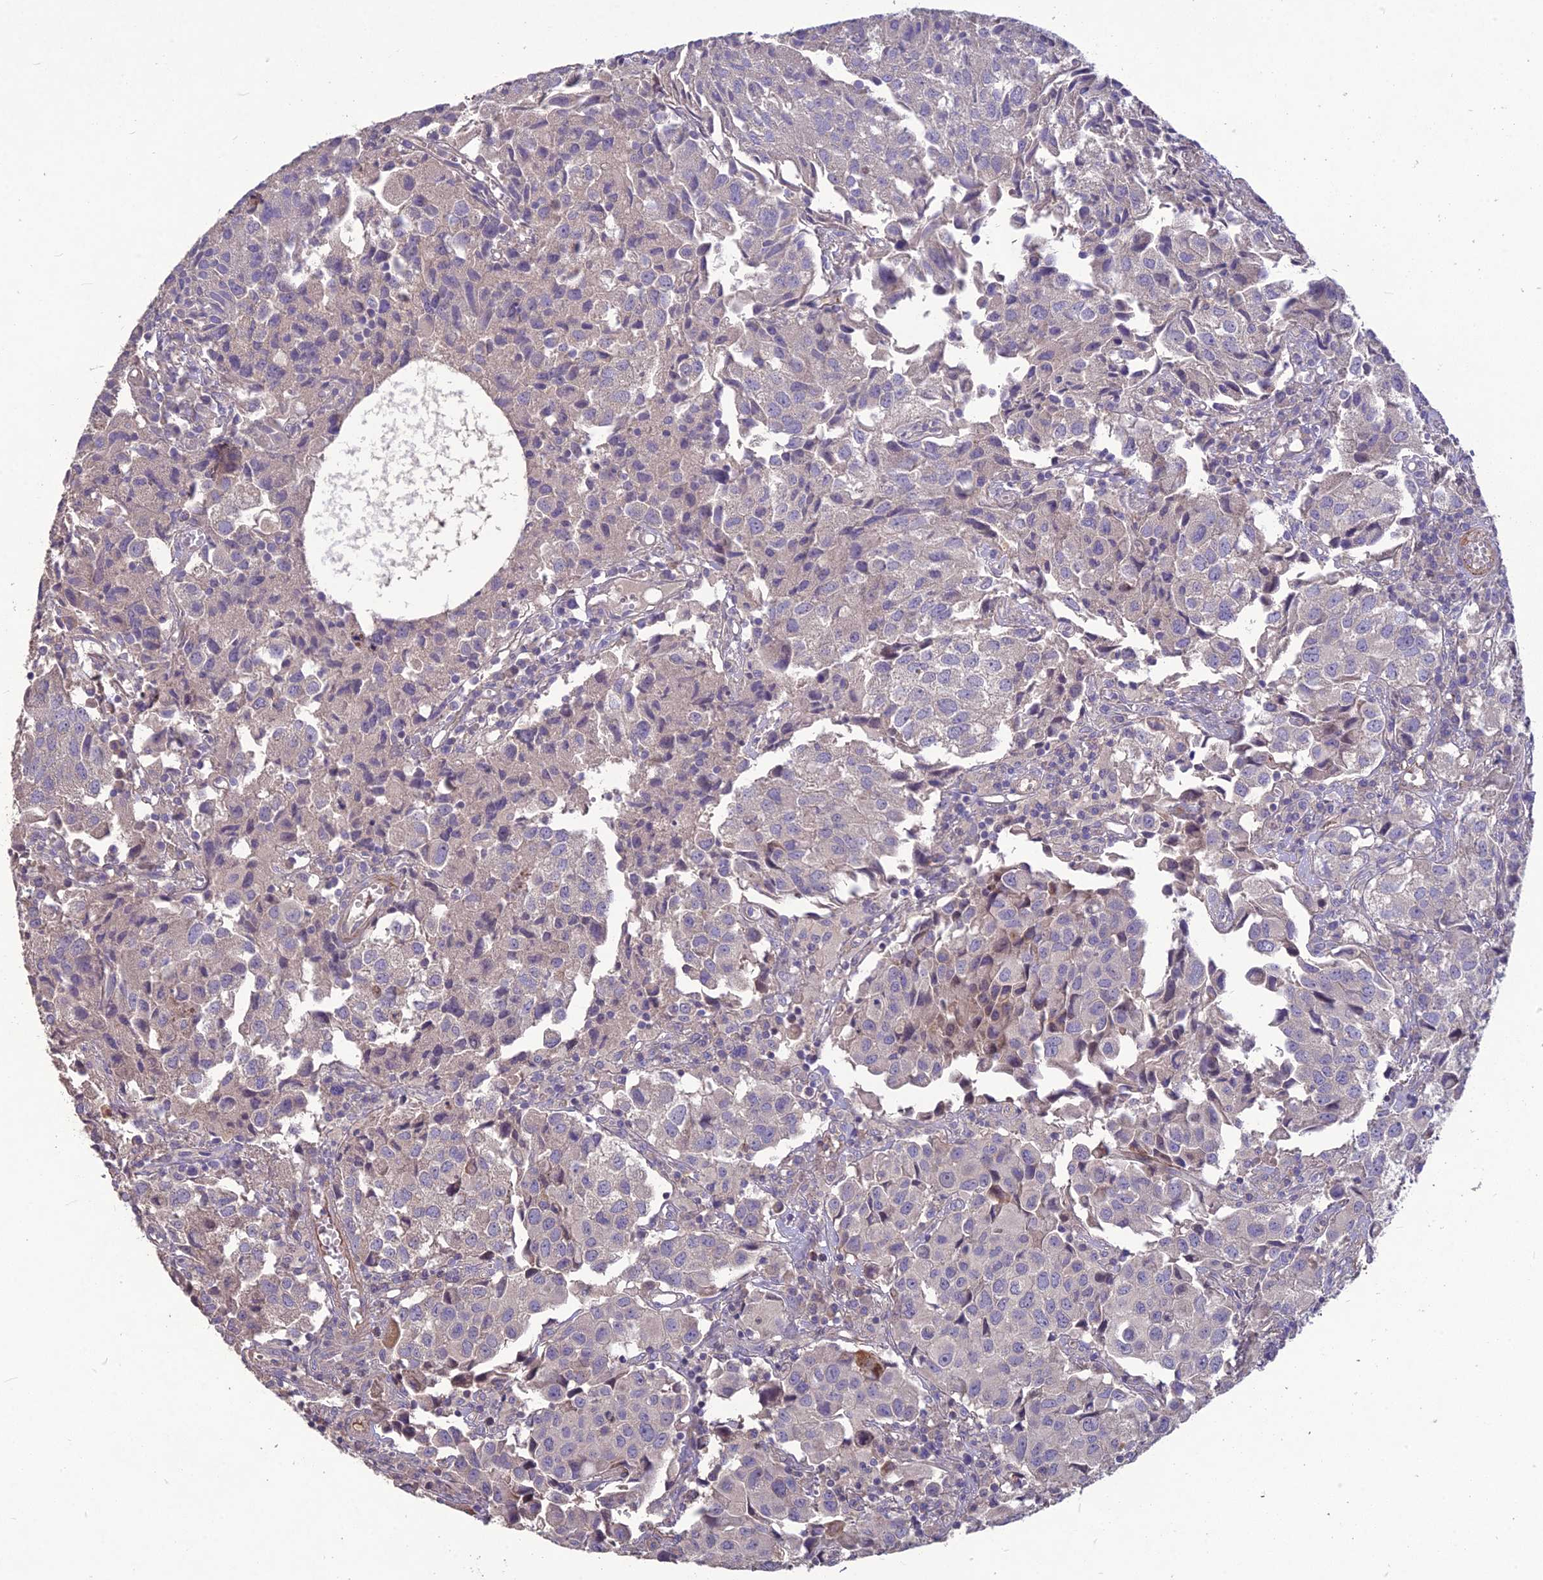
{"staining": {"intensity": "negative", "quantity": "none", "location": "none"}, "tissue": "urothelial cancer", "cell_type": "Tumor cells", "image_type": "cancer", "snomed": [{"axis": "morphology", "description": "Urothelial carcinoma, High grade"}, {"axis": "topography", "description": "Urinary bladder"}], "caption": "Tumor cells show no significant protein expression in urothelial carcinoma (high-grade).", "gene": "CLUH", "patient": {"sex": "female", "age": 75}}